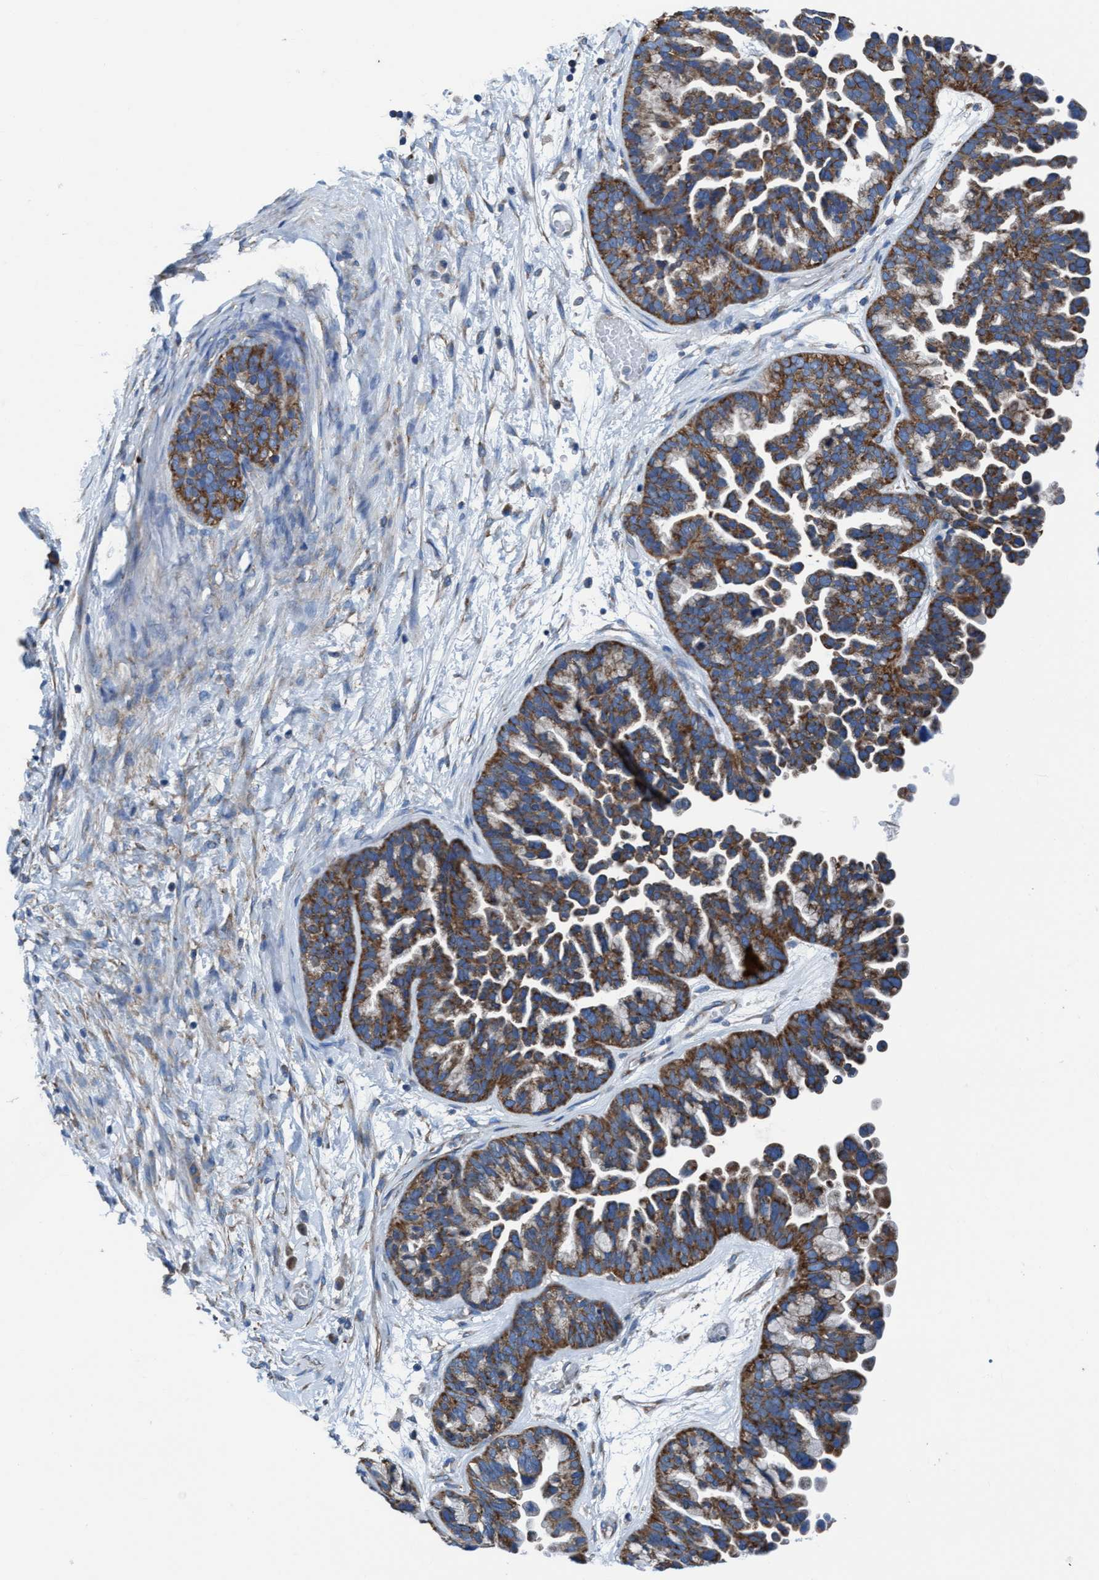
{"staining": {"intensity": "moderate", "quantity": ">75%", "location": "cytoplasmic/membranous"}, "tissue": "ovarian cancer", "cell_type": "Tumor cells", "image_type": "cancer", "snomed": [{"axis": "morphology", "description": "Cystadenocarcinoma, serous, NOS"}, {"axis": "topography", "description": "Ovary"}], "caption": "Immunohistochemical staining of human ovarian cancer displays moderate cytoplasmic/membranous protein staining in approximately >75% of tumor cells.", "gene": "NMT1", "patient": {"sex": "female", "age": 56}}